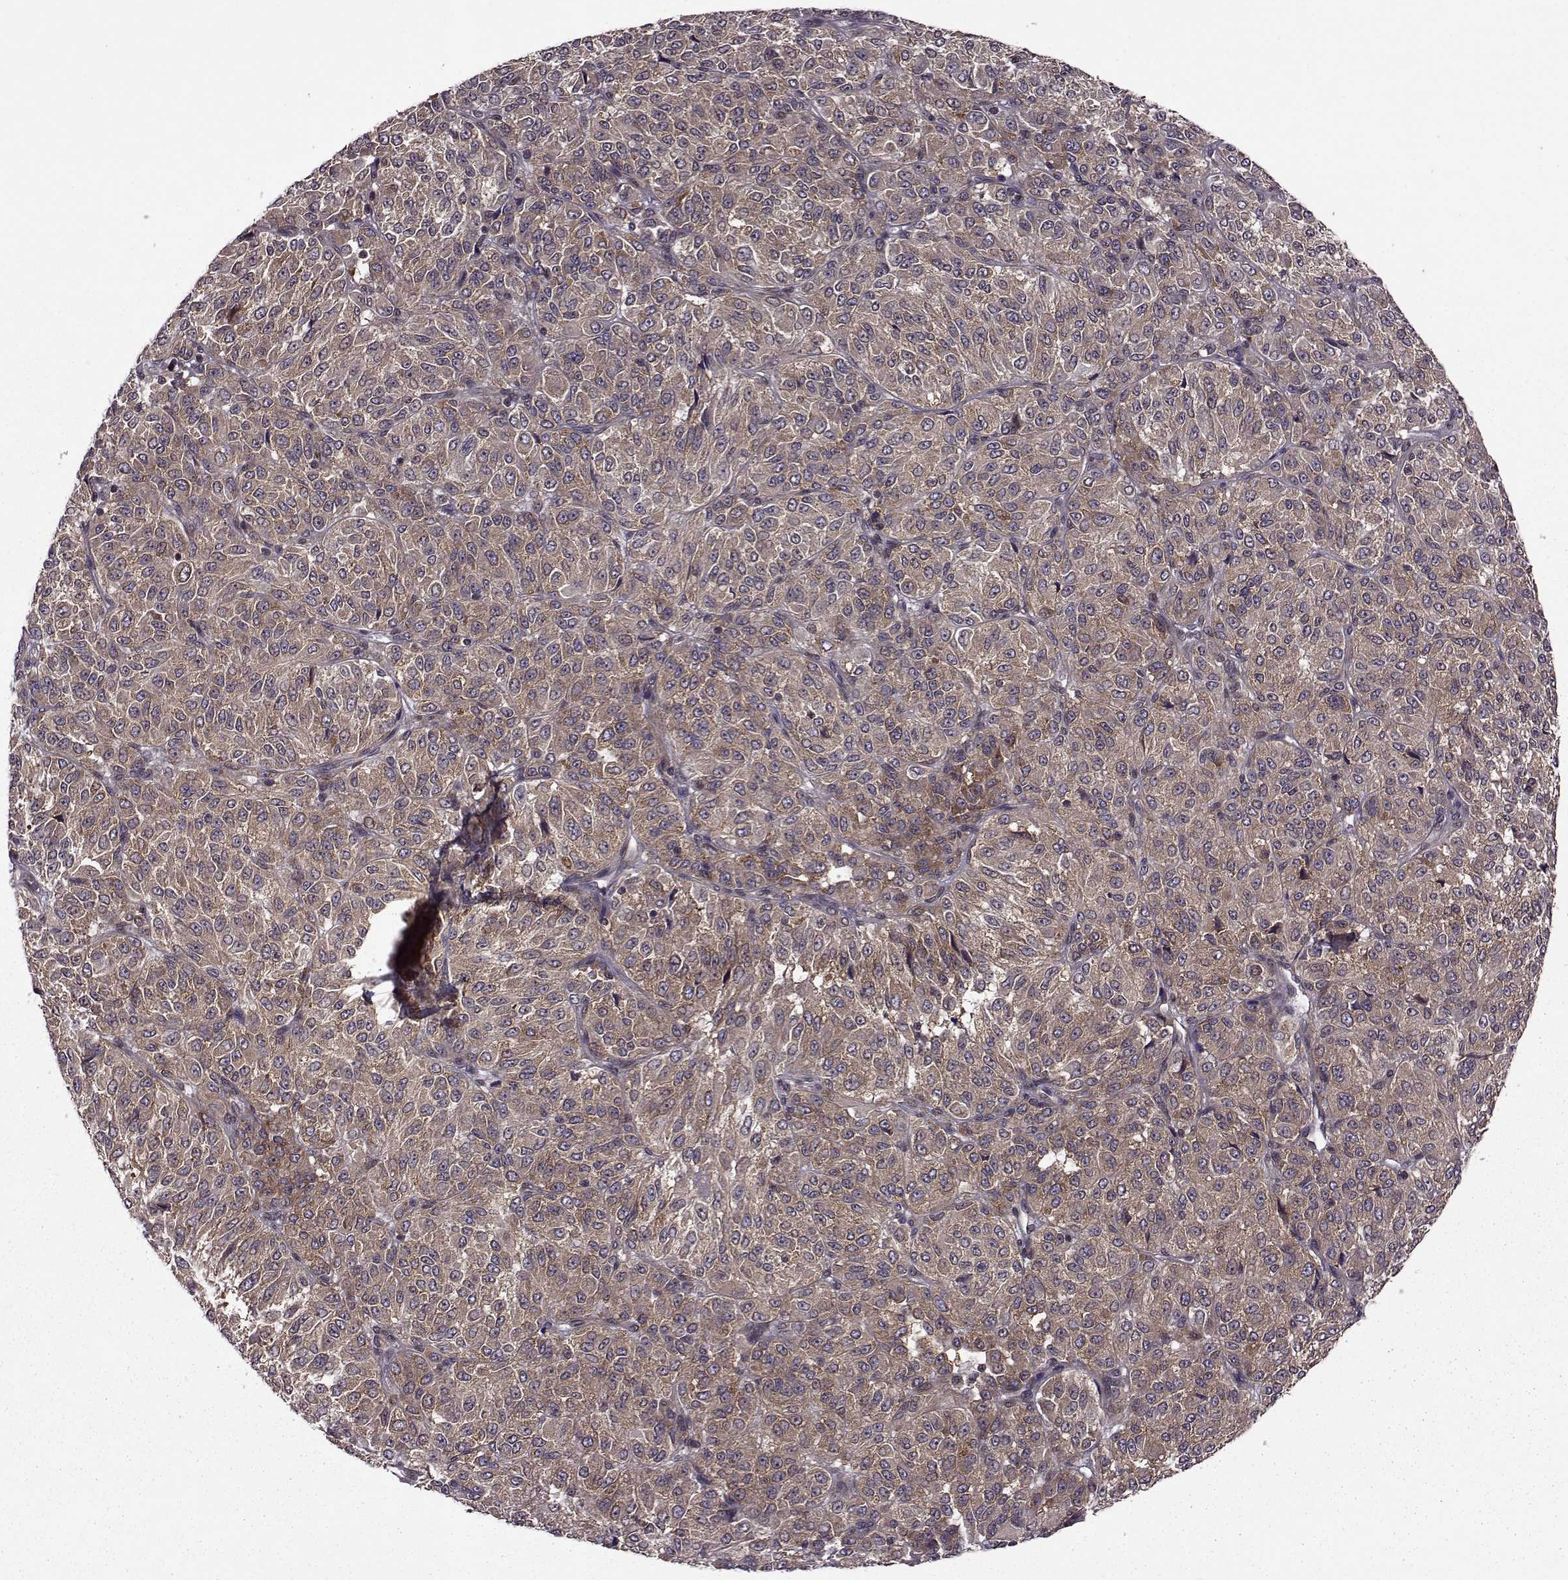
{"staining": {"intensity": "moderate", "quantity": ">75%", "location": "cytoplasmic/membranous"}, "tissue": "melanoma", "cell_type": "Tumor cells", "image_type": "cancer", "snomed": [{"axis": "morphology", "description": "Malignant melanoma, Metastatic site"}, {"axis": "topography", "description": "Brain"}], "caption": "This micrograph exhibits immunohistochemistry staining of malignant melanoma (metastatic site), with medium moderate cytoplasmic/membranous positivity in approximately >75% of tumor cells.", "gene": "URI1", "patient": {"sex": "female", "age": 56}}